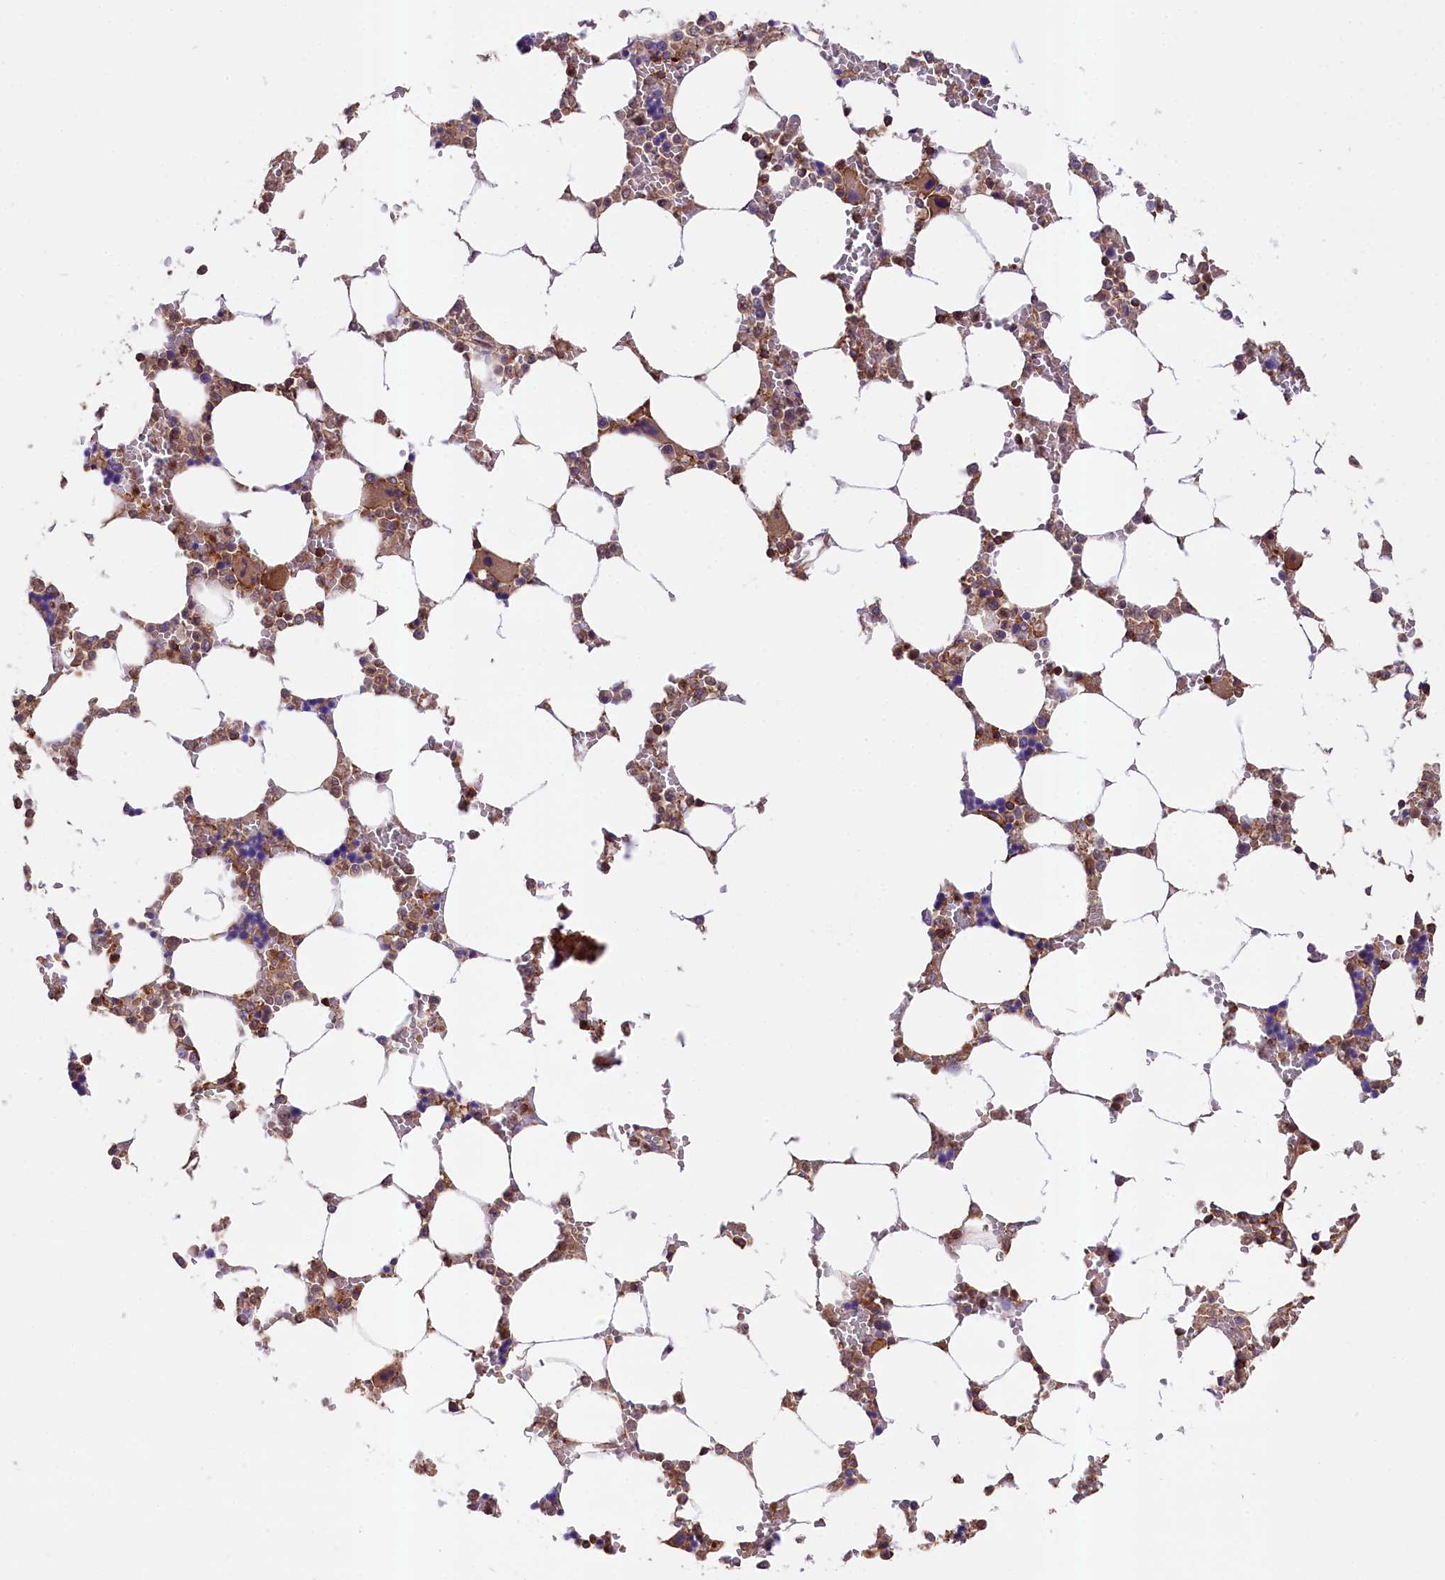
{"staining": {"intensity": "moderate", "quantity": "25%-75%", "location": "cytoplasmic/membranous"}, "tissue": "bone marrow", "cell_type": "Hematopoietic cells", "image_type": "normal", "snomed": [{"axis": "morphology", "description": "Normal tissue, NOS"}, {"axis": "topography", "description": "Bone marrow"}], "caption": "A medium amount of moderate cytoplasmic/membranous staining is identified in about 25%-75% of hematopoietic cells in normal bone marrow.", "gene": "SKIDA1", "patient": {"sex": "male", "age": 64}}